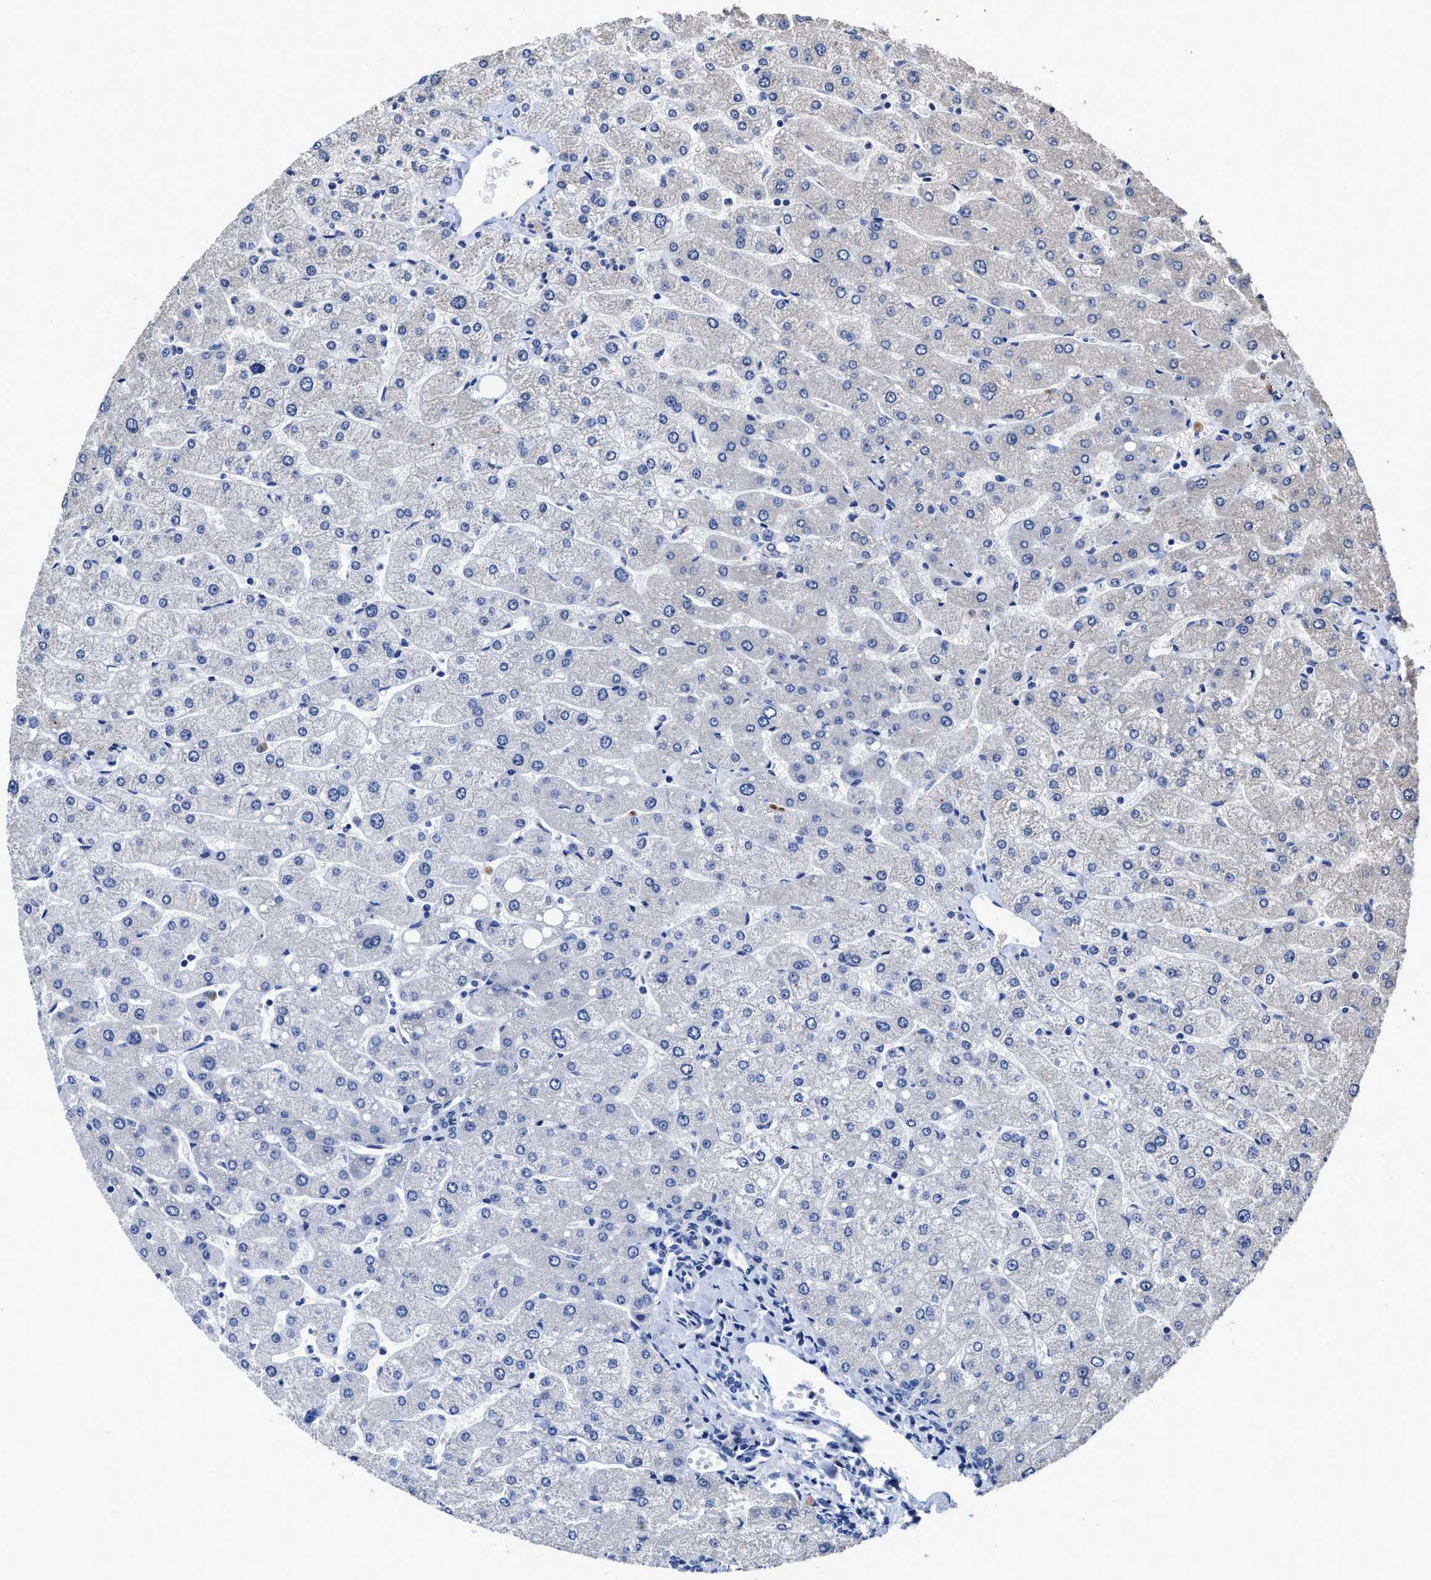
{"staining": {"intensity": "negative", "quantity": "none", "location": "none"}, "tissue": "liver", "cell_type": "Cholangiocytes", "image_type": "normal", "snomed": [{"axis": "morphology", "description": "Normal tissue, NOS"}, {"axis": "topography", "description": "Liver"}], "caption": "High power microscopy photomicrograph of an IHC photomicrograph of benign liver, revealing no significant positivity in cholangiocytes. (DAB immunohistochemistry with hematoxylin counter stain).", "gene": "HOOK1", "patient": {"sex": "male", "age": 55}}